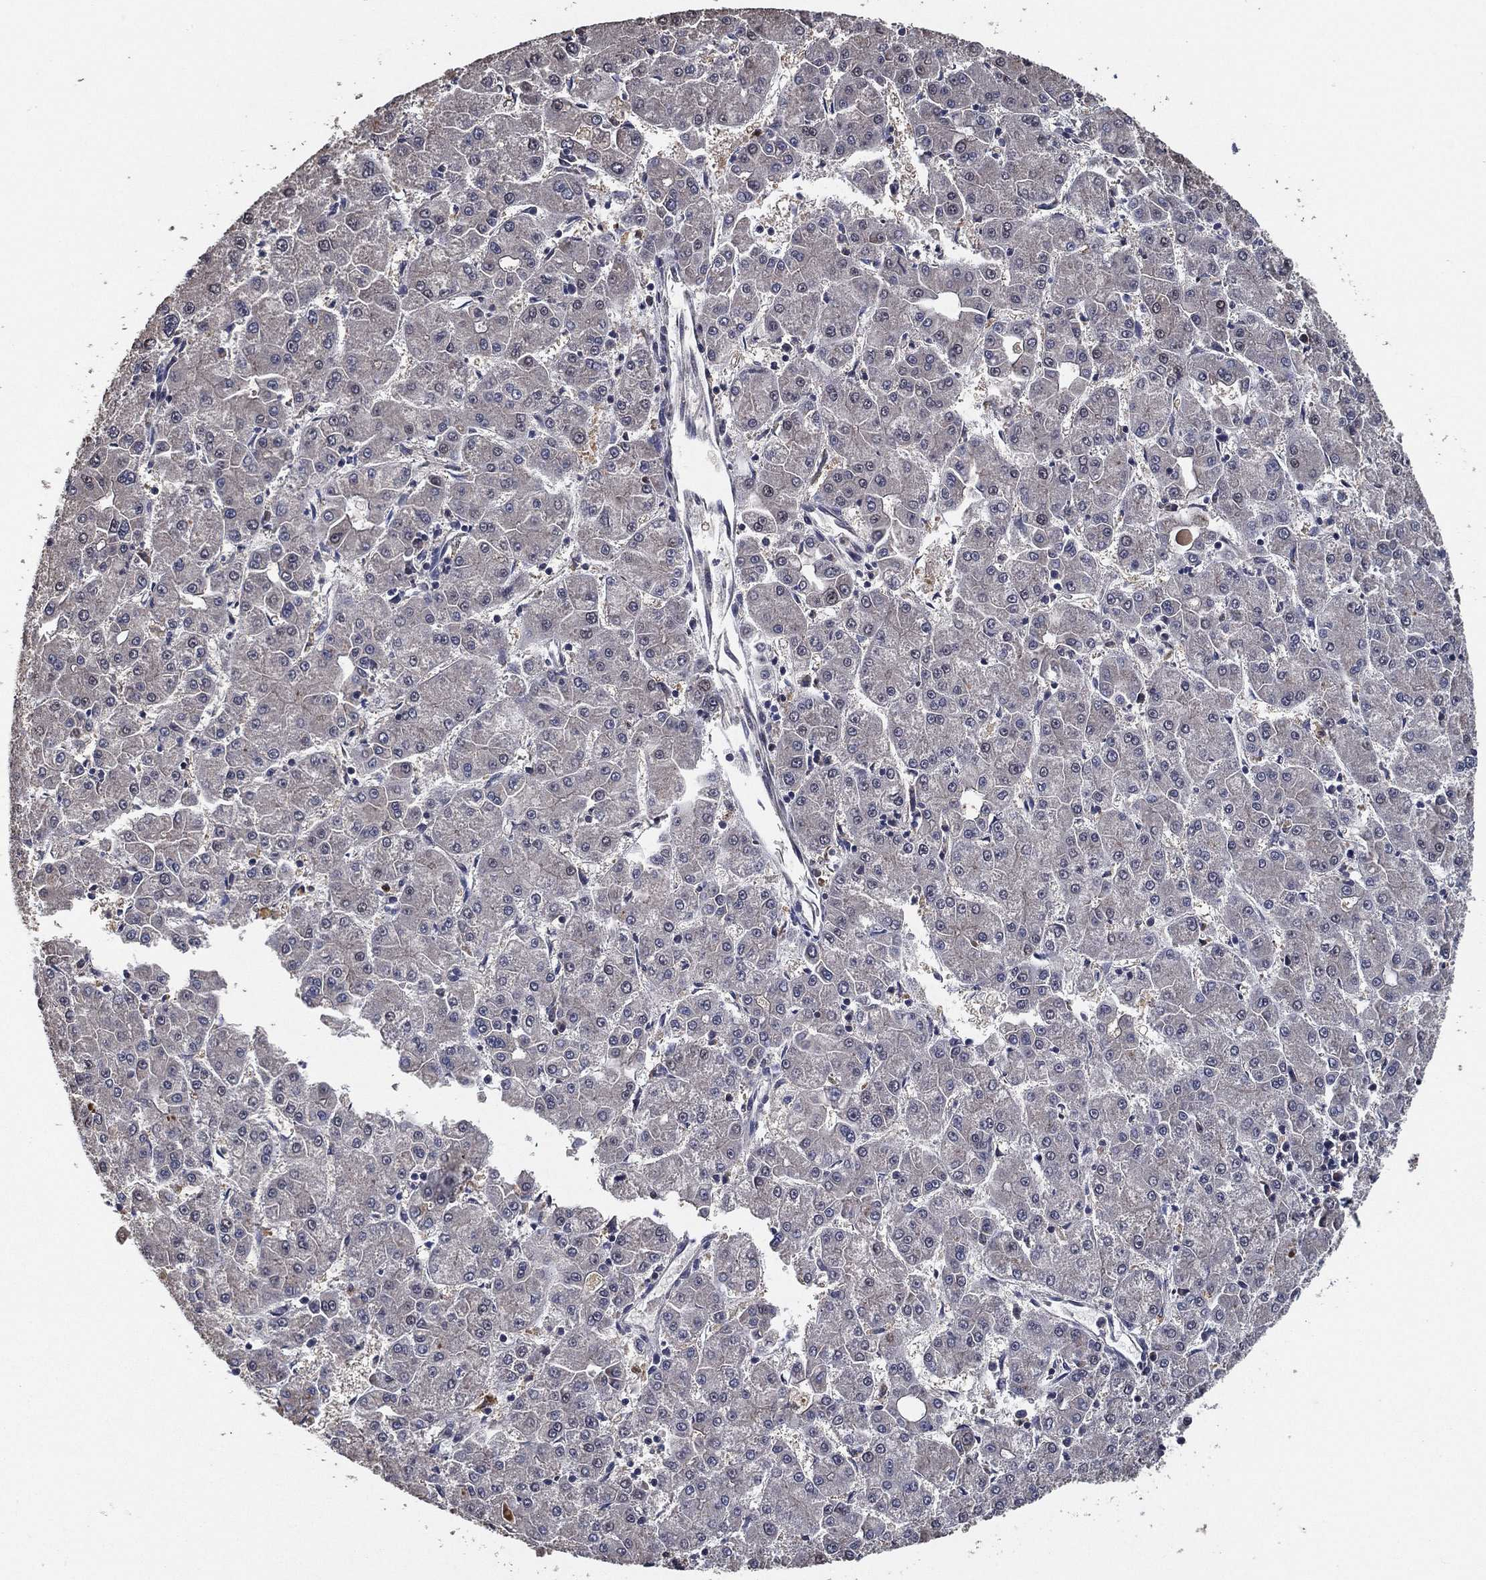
{"staining": {"intensity": "negative", "quantity": "none", "location": "none"}, "tissue": "liver cancer", "cell_type": "Tumor cells", "image_type": "cancer", "snomed": [{"axis": "morphology", "description": "Carcinoma, Hepatocellular, NOS"}, {"axis": "topography", "description": "Liver"}], "caption": "There is no significant positivity in tumor cells of hepatocellular carcinoma (liver).", "gene": "PCNT", "patient": {"sex": "male", "age": 73}}